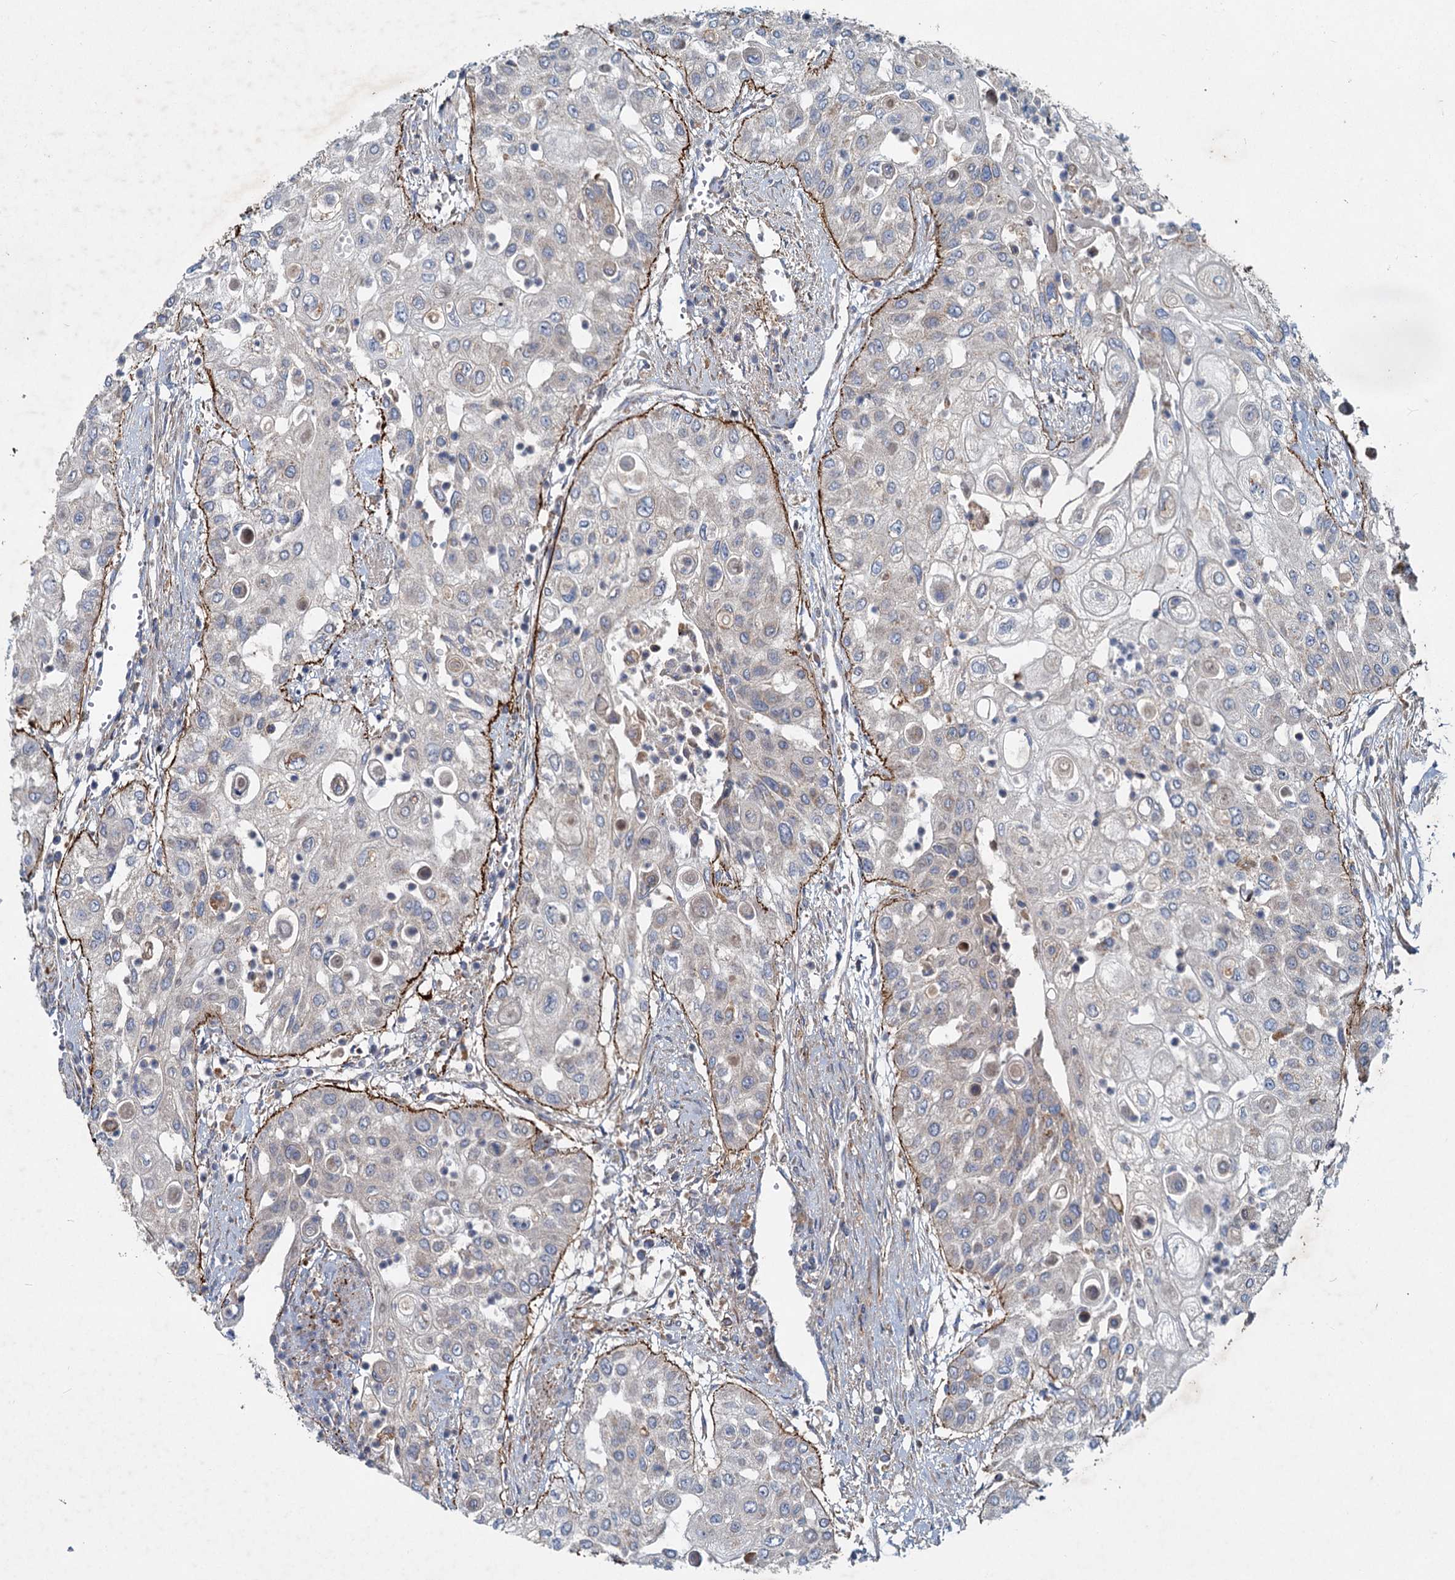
{"staining": {"intensity": "negative", "quantity": "none", "location": "none"}, "tissue": "urothelial cancer", "cell_type": "Tumor cells", "image_type": "cancer", "snomed": [{"axis": "morphology", "description": "Urothelial carcinoma, High grade"}, {"axis": "topography", "description": "Urinary bladder"}], "caption": "DAB immunohistochemical staining of high-grade urothelial carcinoma reveals no significant positivity in tumor cells.", "gene": "ADCY2", "patient": {"sex": "female", "age": 79}}